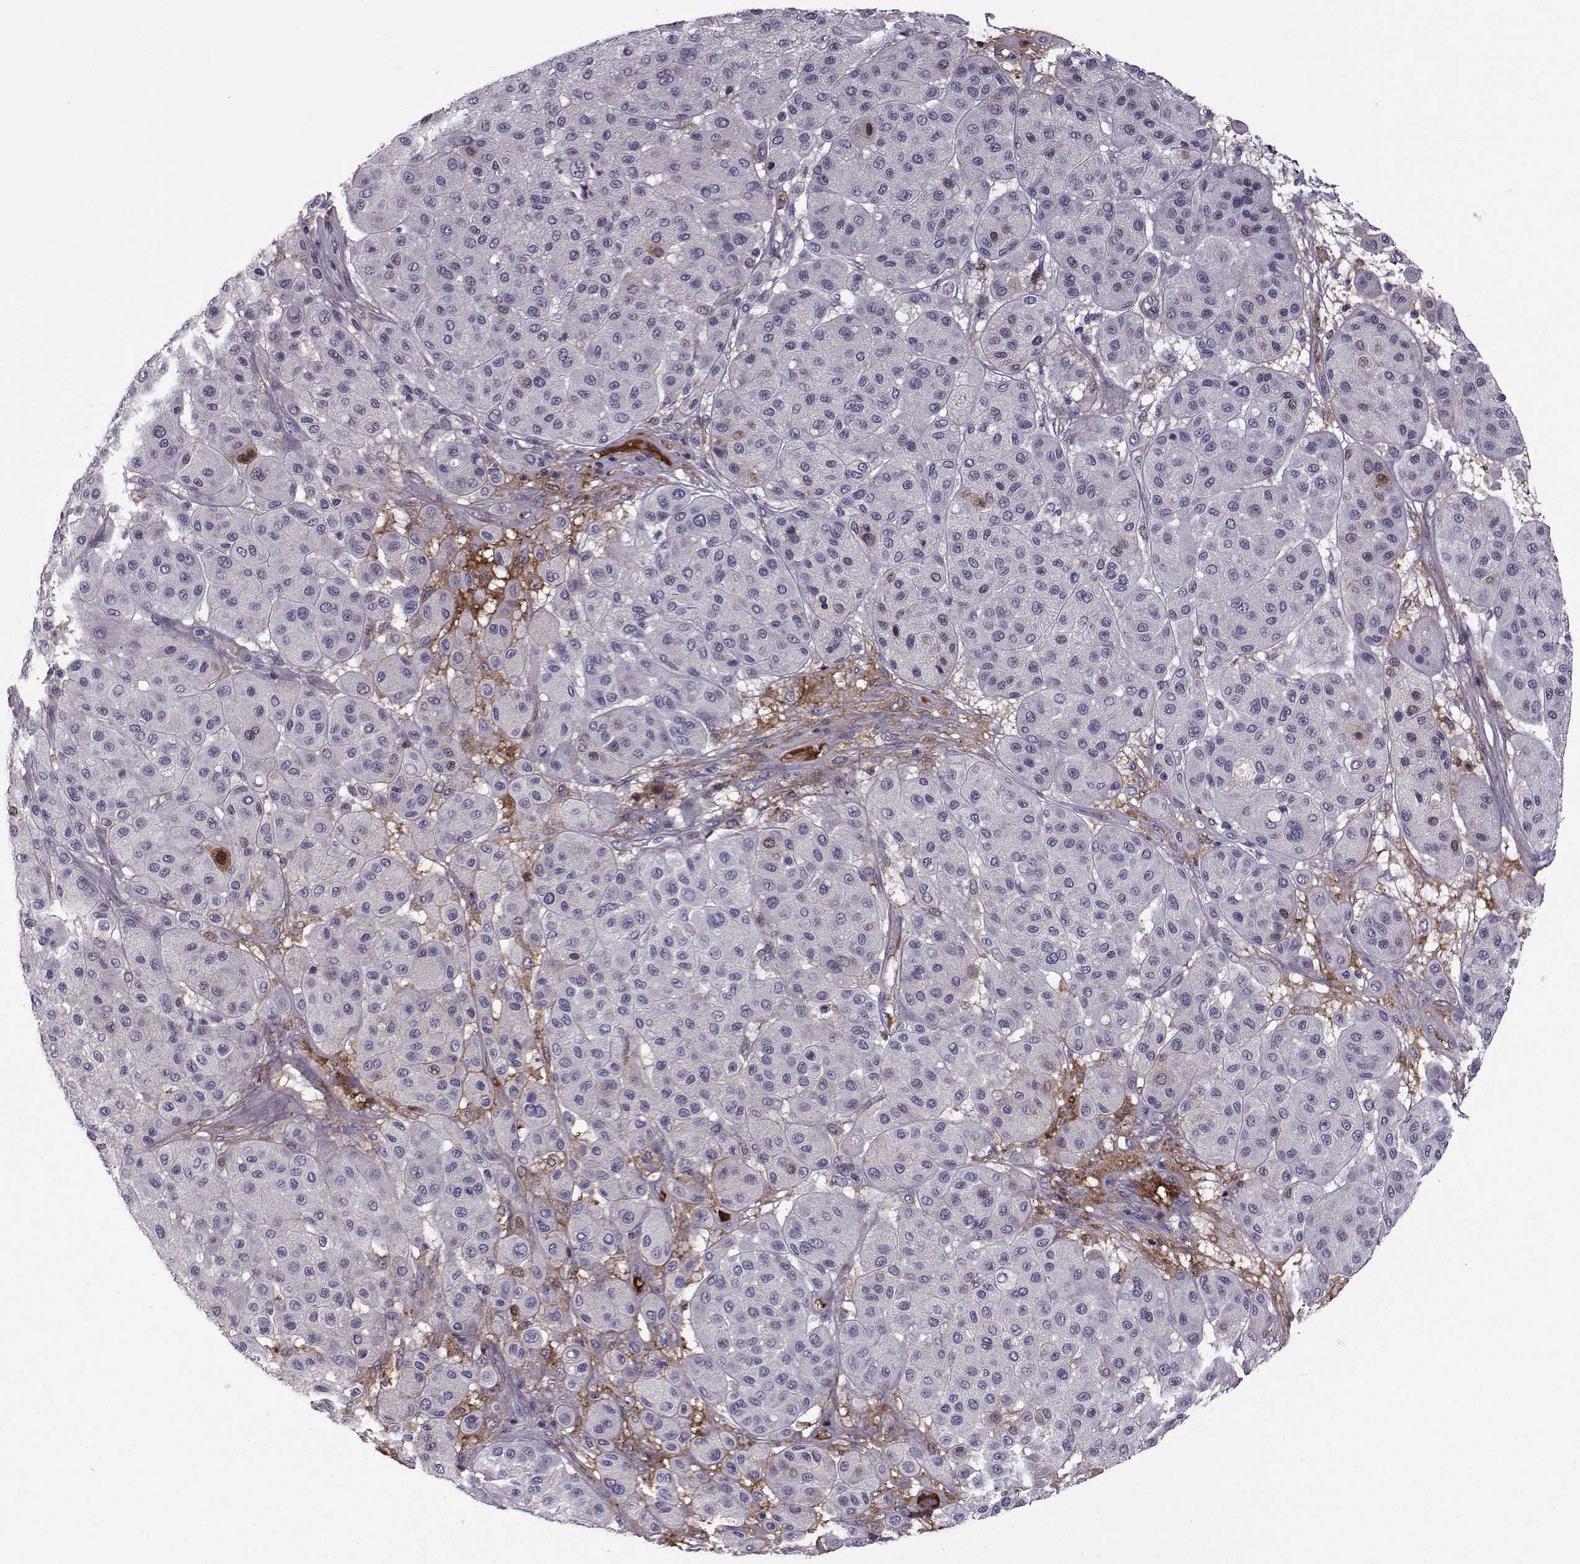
{"staining": {"intensity": "negative", "quantity": "none", "location": "none"}, "tissue": "melanoma", "cell_type": "Tumor cells", "image_type": "cancer", "snomed": [{"axis": "morphology", "description": "Malignant melanoma, Metastatic site"}, {"axis": "topography", "description": "Smooth muscle"}], "caption": "A high-resolution photomicrograph shows immunohistochemistry (IHC) staining of melanoma, which demonstrates no significant staining in tumor cells.", "gene": "TNFRSF11B", "patient": {"sex": "male", "age": 41}}